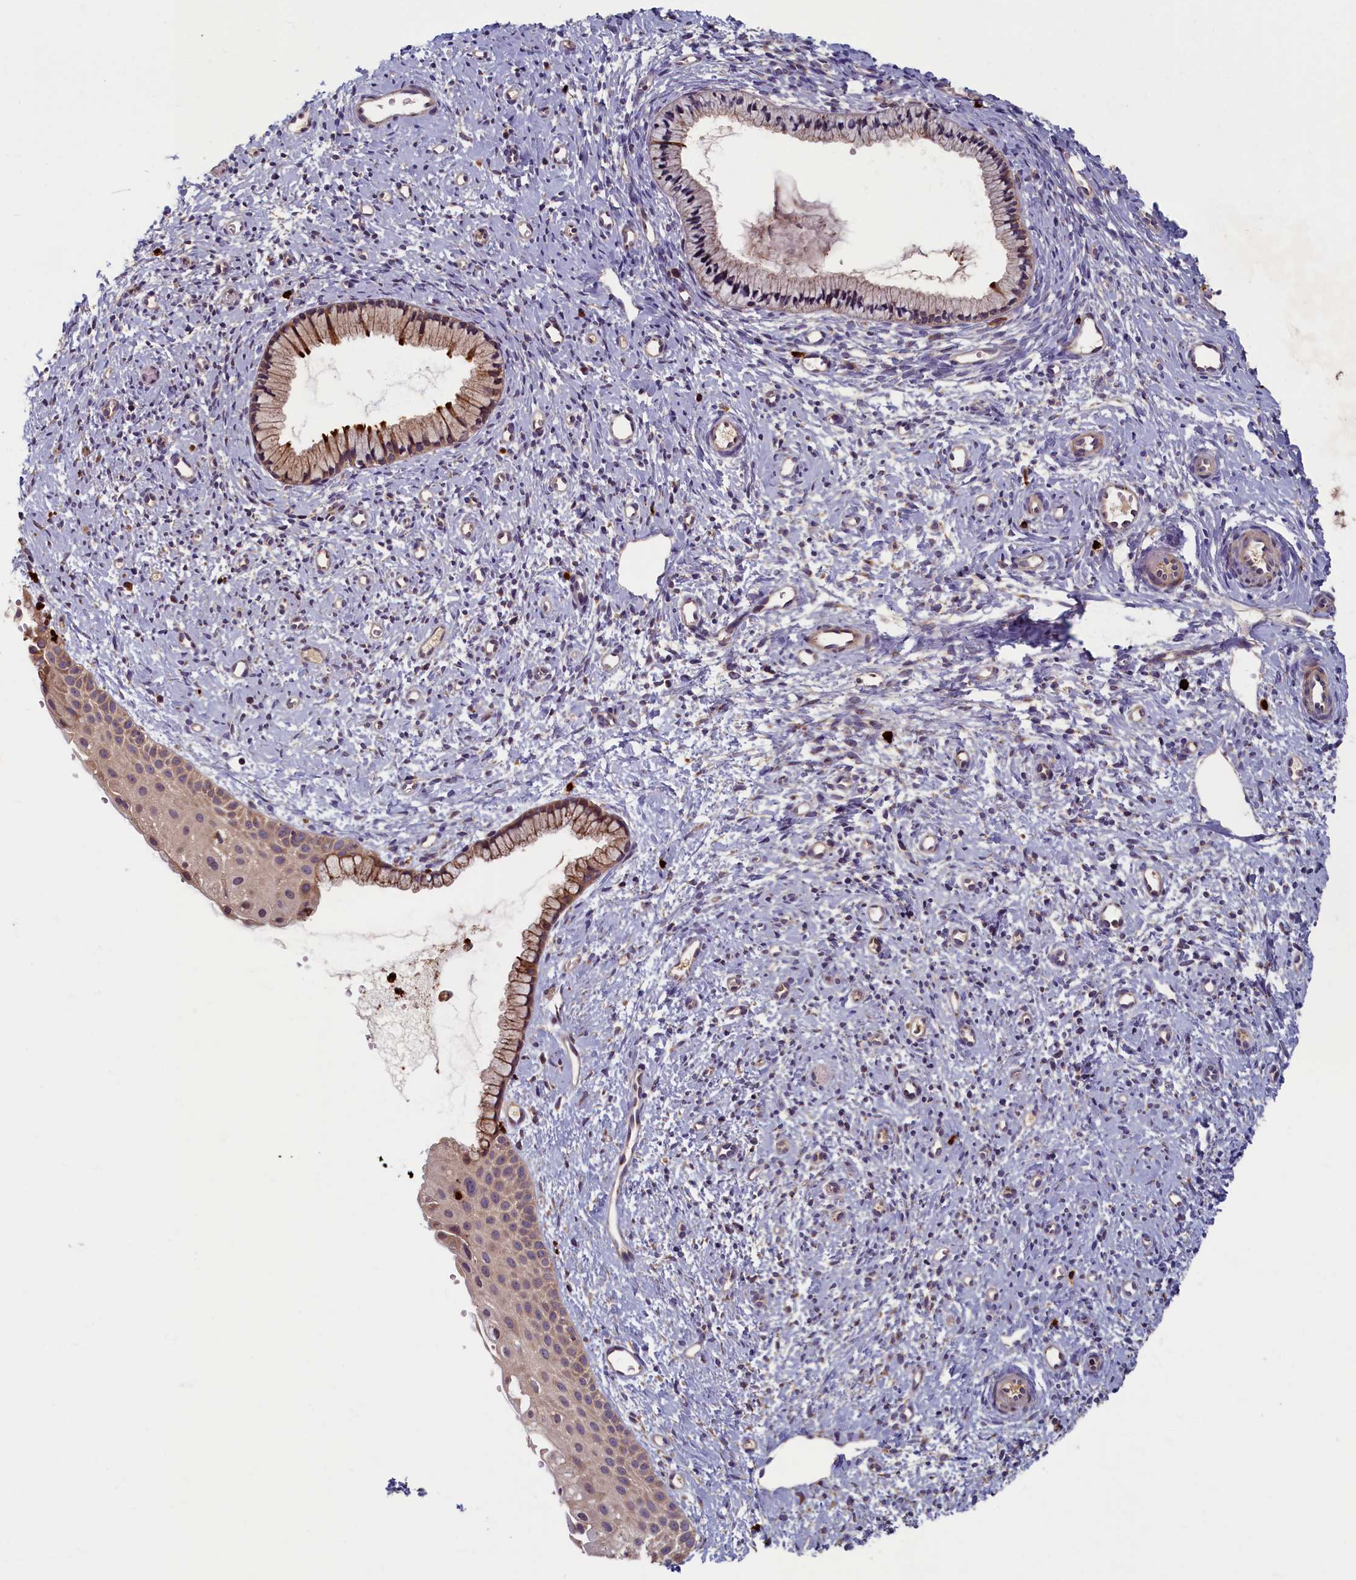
{"staining": {"intensity": "moderate", "quantity": "25%-75%", "location": "cytoplasmic/membranous"}, "tissue": "cervix", "cell_type": "Glandular cells", "image_type": "normal", "snomed": [{"axis": "morphology", "description": "Normal tissue, NOS"}, {"axis": "topography", "description": "Cervix"}], "caption": "Immunohistochemistry photomicrograph of benign cervix: cervix stained using immunohistochemistry reveals medium levels of moderate protein expression localized specifically in the cytoplasmic/membranous of glandular cells, appearing as a cytoplasmic/membranous brown color.", "gene": "TNK2", "patient": {"sex": "female", "age": 57}}